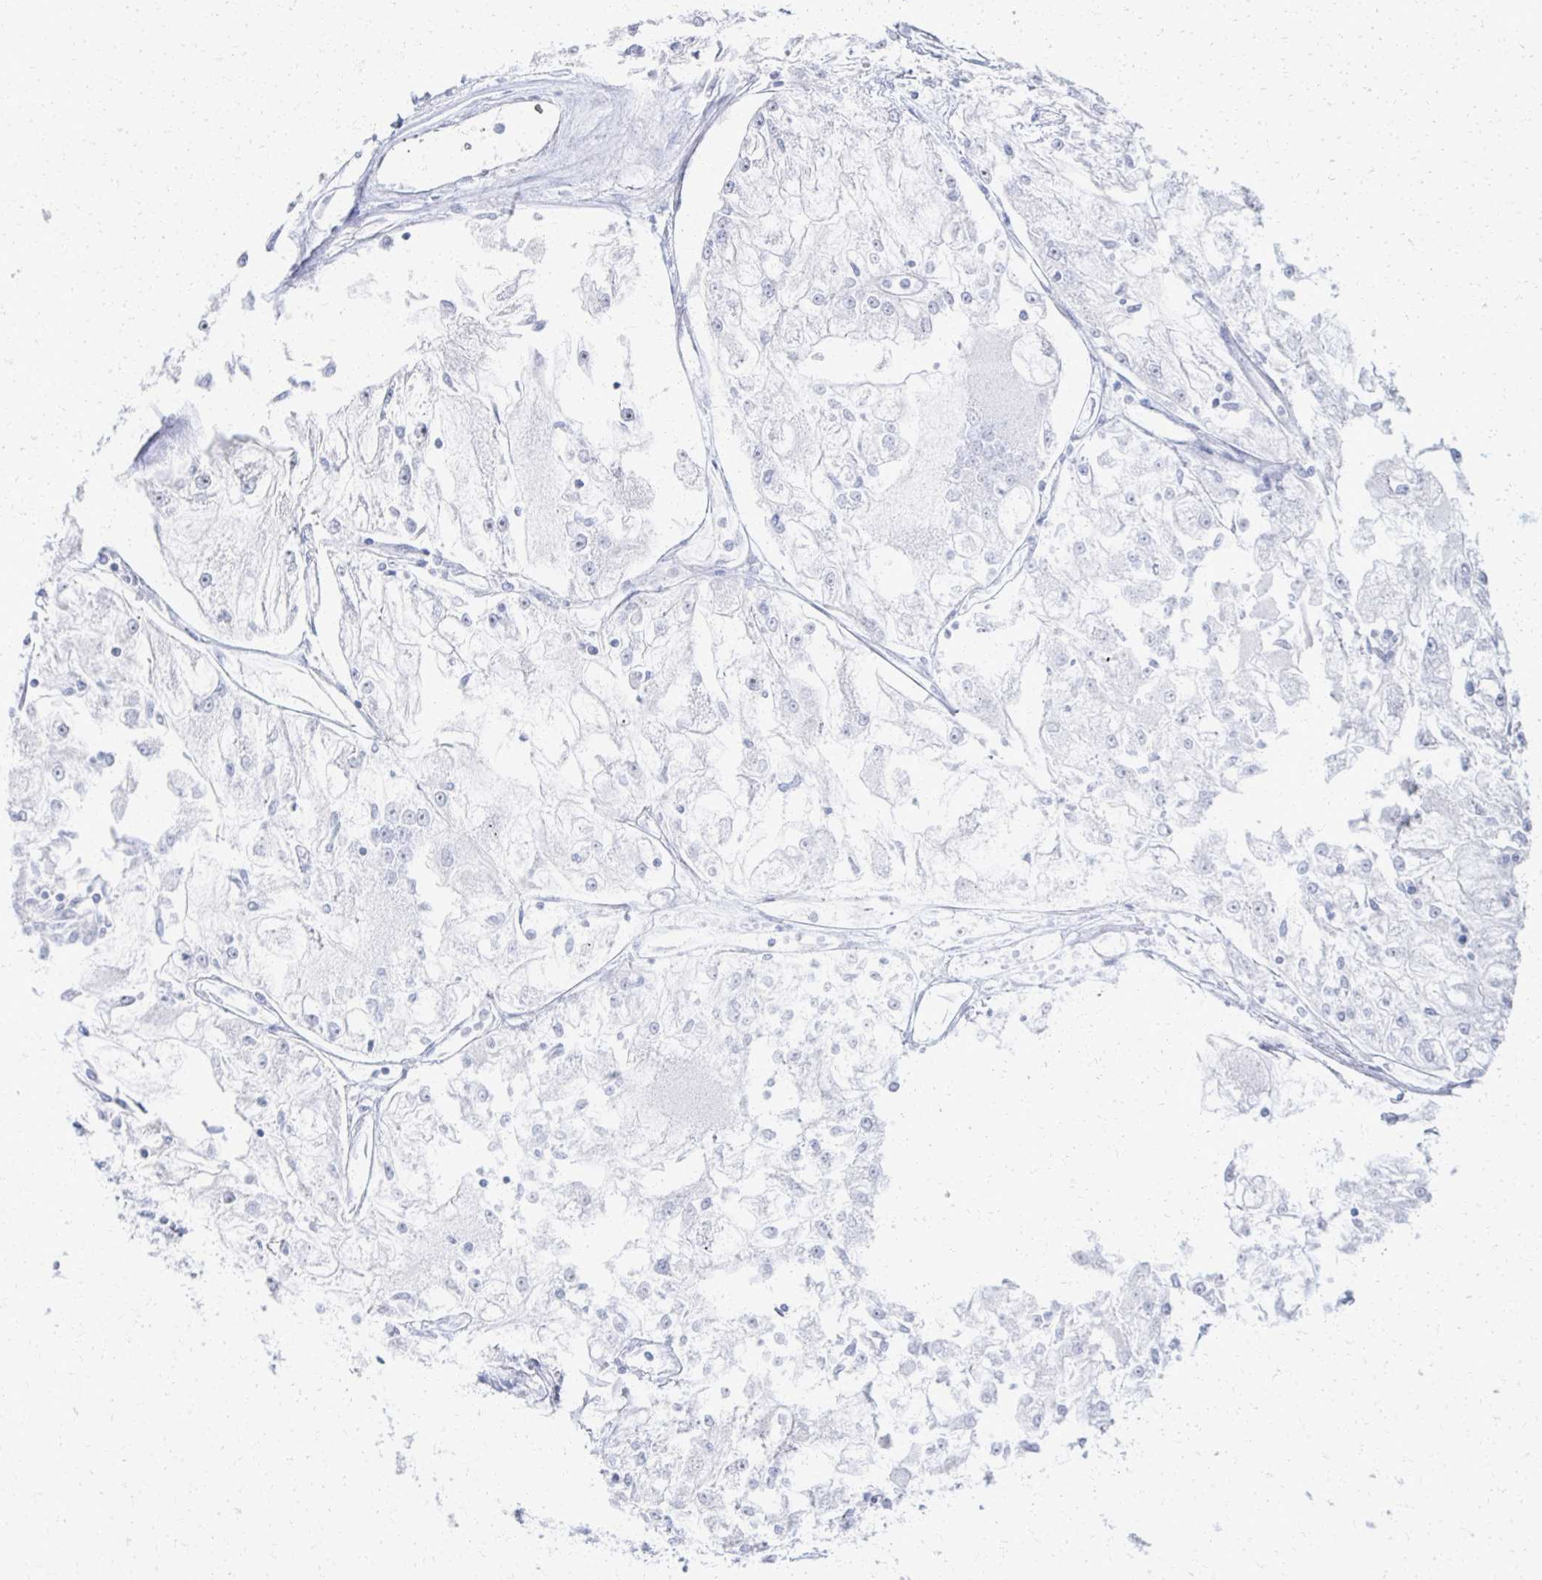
{"staining": {"intensity": "negative", "quantity": "none", "location": "none"}, "tissue": "renal cancer", "cell_type": "Tumor cells", "image_type": "cancer", "snomed": [{"axis": "morphology", "description": "Adenocarcinoma, NOS"}, {"axis": "topography", "description": "Kidney"}], "caption": "Immunohistochemistry (IHC) of human renal cancer (adenocarcinoma) demonstrates no expression in tumor cells. The staining is performed using DAB brown chromogen with nuclei counter-stained in using hematoxylin.", "gene": "PRR20A", "patient": {"sex": "female", "age": 72}}